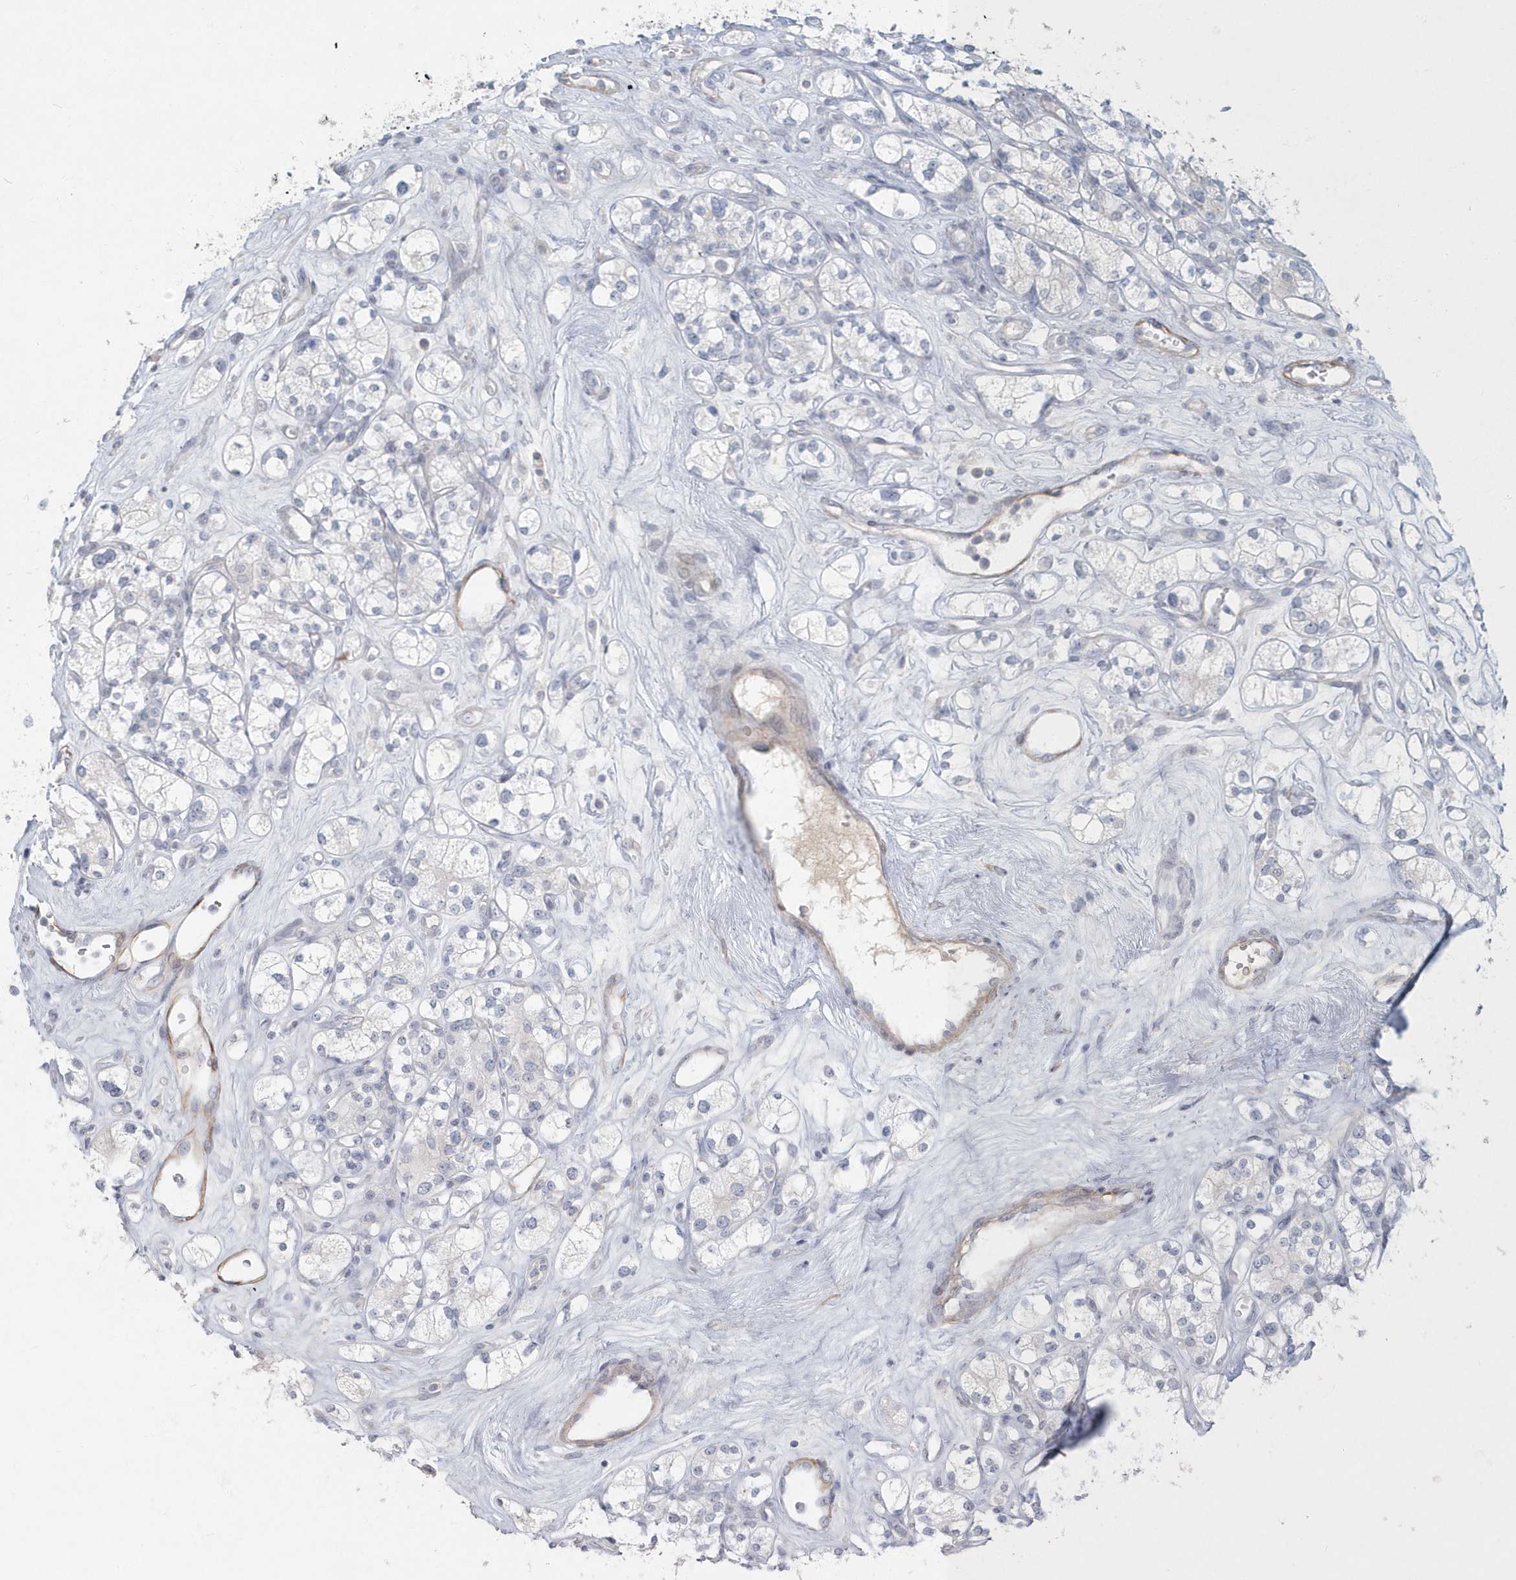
{"staining": {"intensity": "negative", "quantity": "none", "location": "none"}, "tissue": "renal cancer", "cell_type": "Tumor cells", "image_type": "cancer", "snomed": [{"axis": "morphology", "description": "Adenocarcinoma, NOS"}, {"axis": "topography", "description": "Kidney"}], "caption": "The IHC image has no significant positivity in tumor cells of renal cancer (adenocarcinoma) tissue.", "gene": "MYOT", "patient": {"sex": "male", "age": 77}}